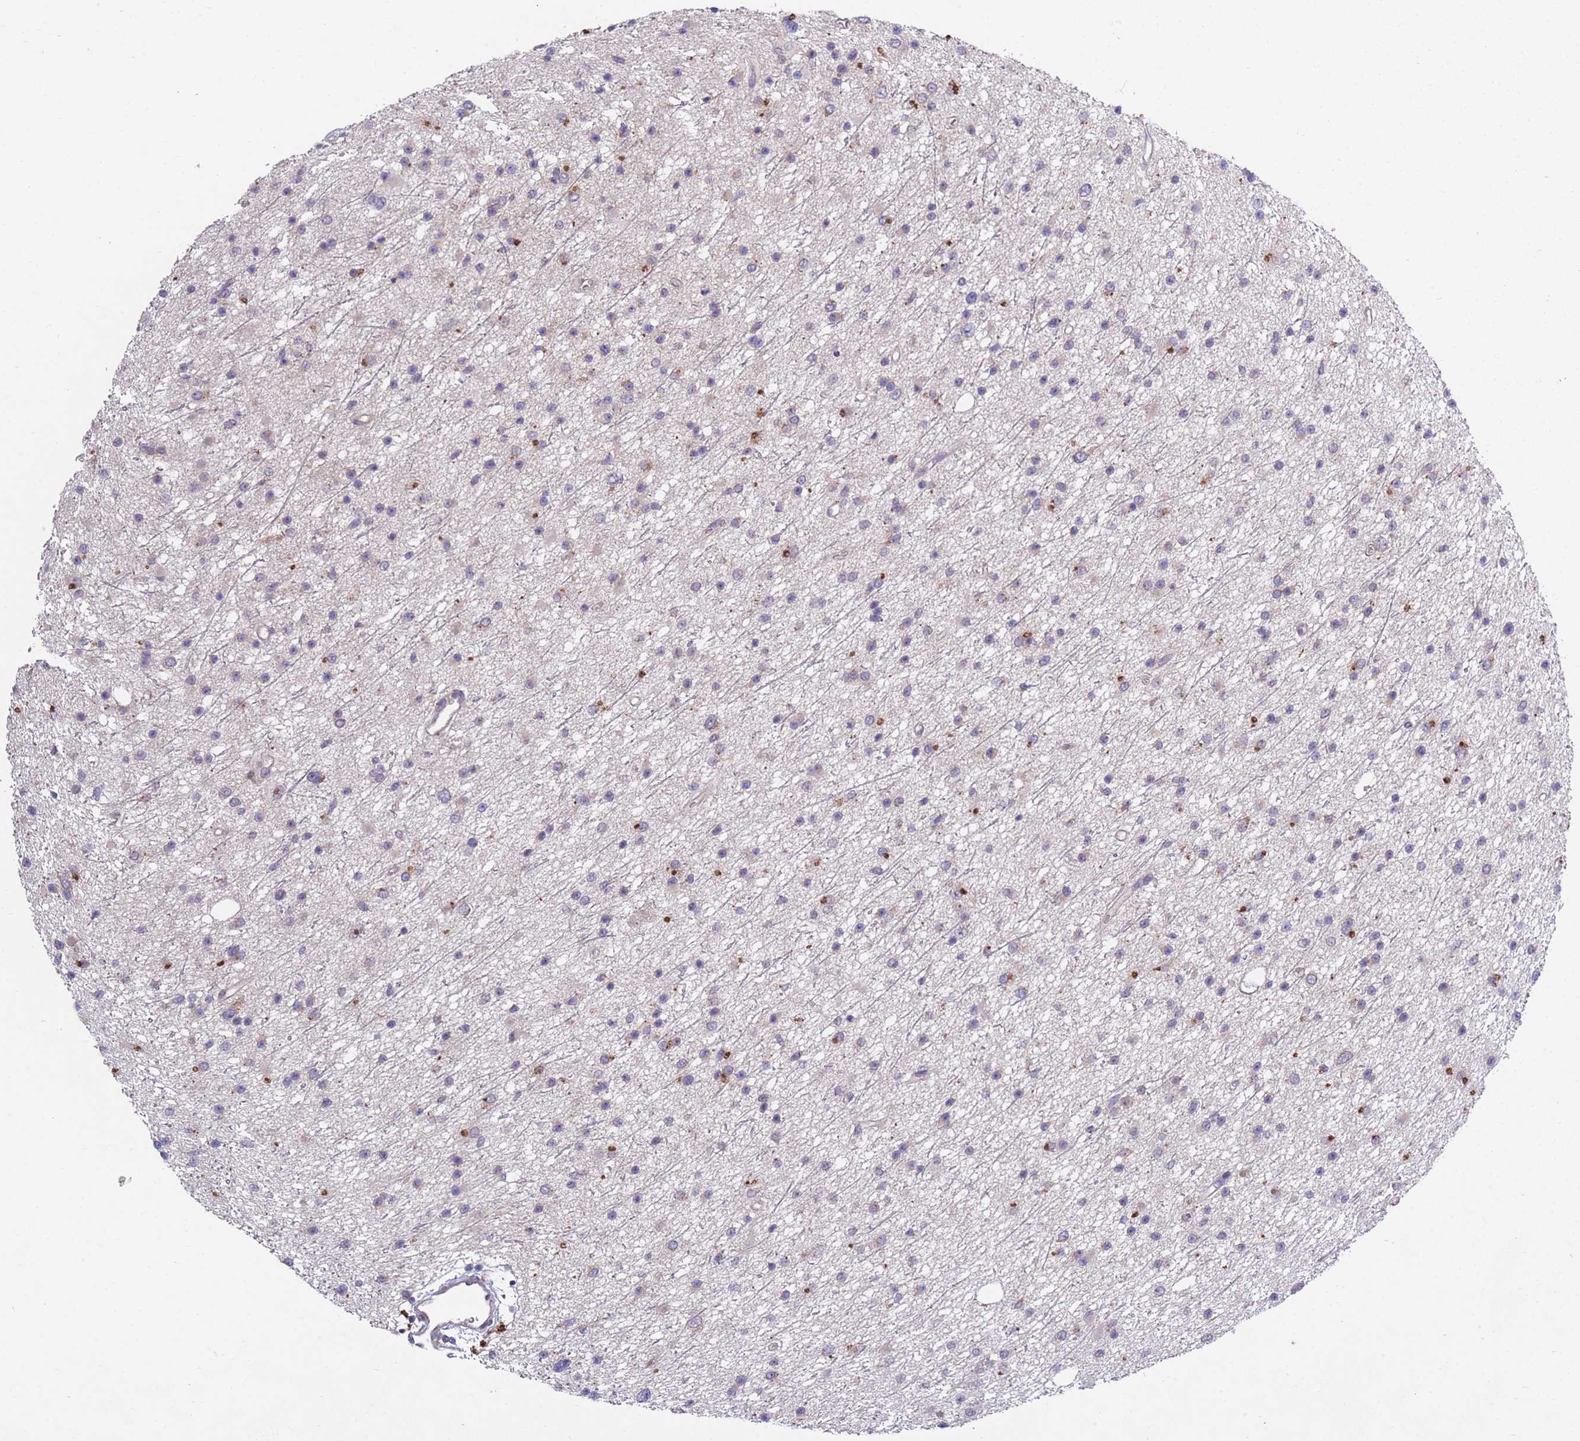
{"staining": {"intensity": "negative", "quantity": "none", "location": "none"}, "tissue": "glioma", "cell_type": "Tumor cells", "image_type": "cancer", "snomed": [{"axis": "morphology", "description": "Glioma, malignant, Low grade"}, {"axis": "topography", "description": "Cerebral cortex"}], "caption": "The histopathology image demonstrates no significant positivity in tumor cells of glioma. (Stains: DAB IHC with hematoxylin counter stain, Microscopy: brightfield microscopy at high magnification).", "gene": "STIM2", "patient": {"sex": "female", "age": 39}}